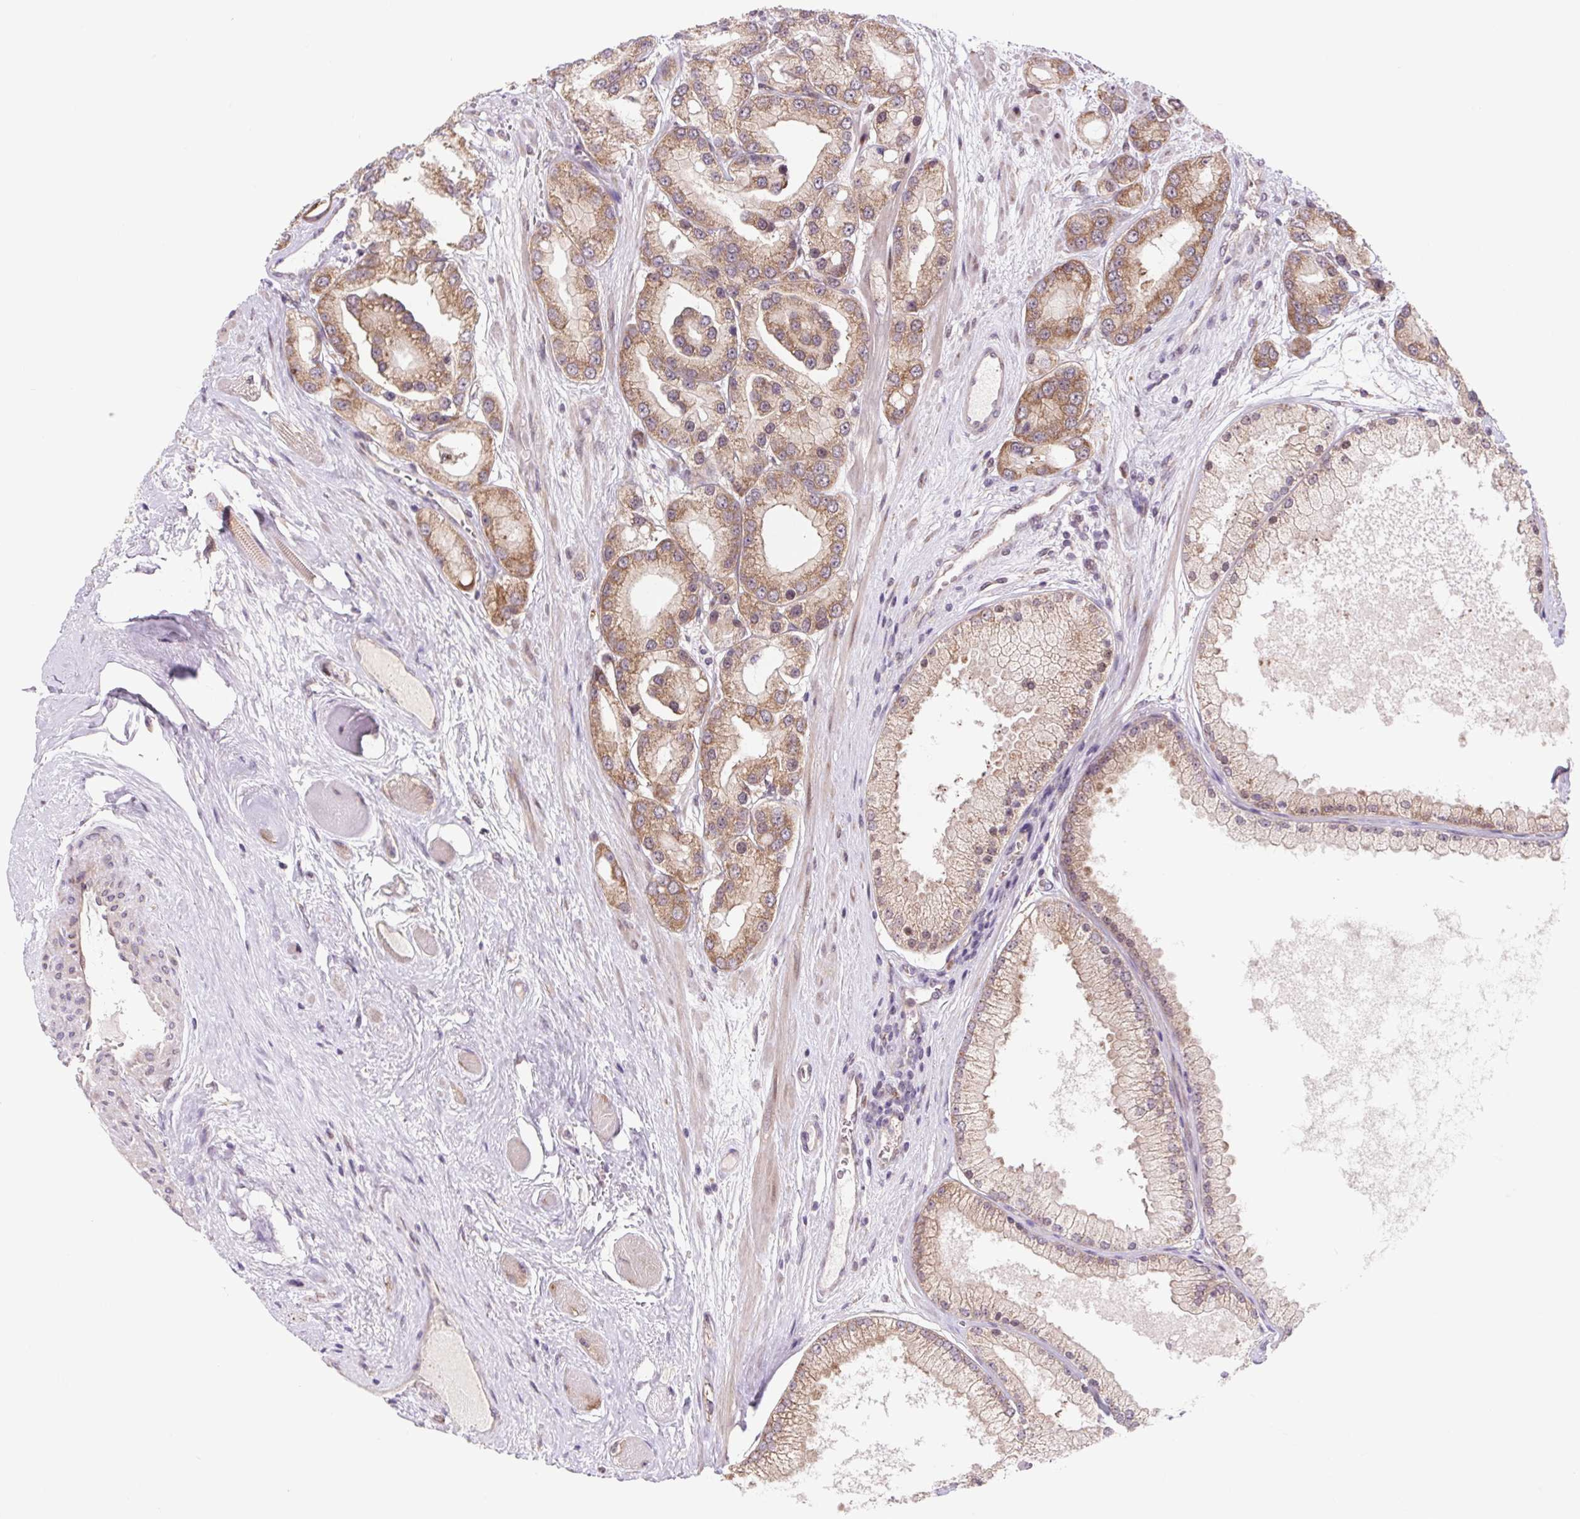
{"staining": {"intensity": "moderate", "quantity": ">75%", "location": "cytoplasmic/membranous,nuclear"}, "tissue": "prostate cancer", "cell_type": "Tumor cells", "image_type": "cancer", "snomed": [{"axis": "morphology", "description": "Adenocarcinoma, High grade"}, {"axis": "topography", "description": "Prostate"}], "caption": "IHC micrograph of human prostate adenocarcinoma (high-grade) stained for a protein (brown), which demonstrates medium levels of moderate cytoplasmic/membranous and nuclear positivity in about >75% of tumor cells.", "gene": "HFE", "patient": {"sex": "male", "age": 67}}